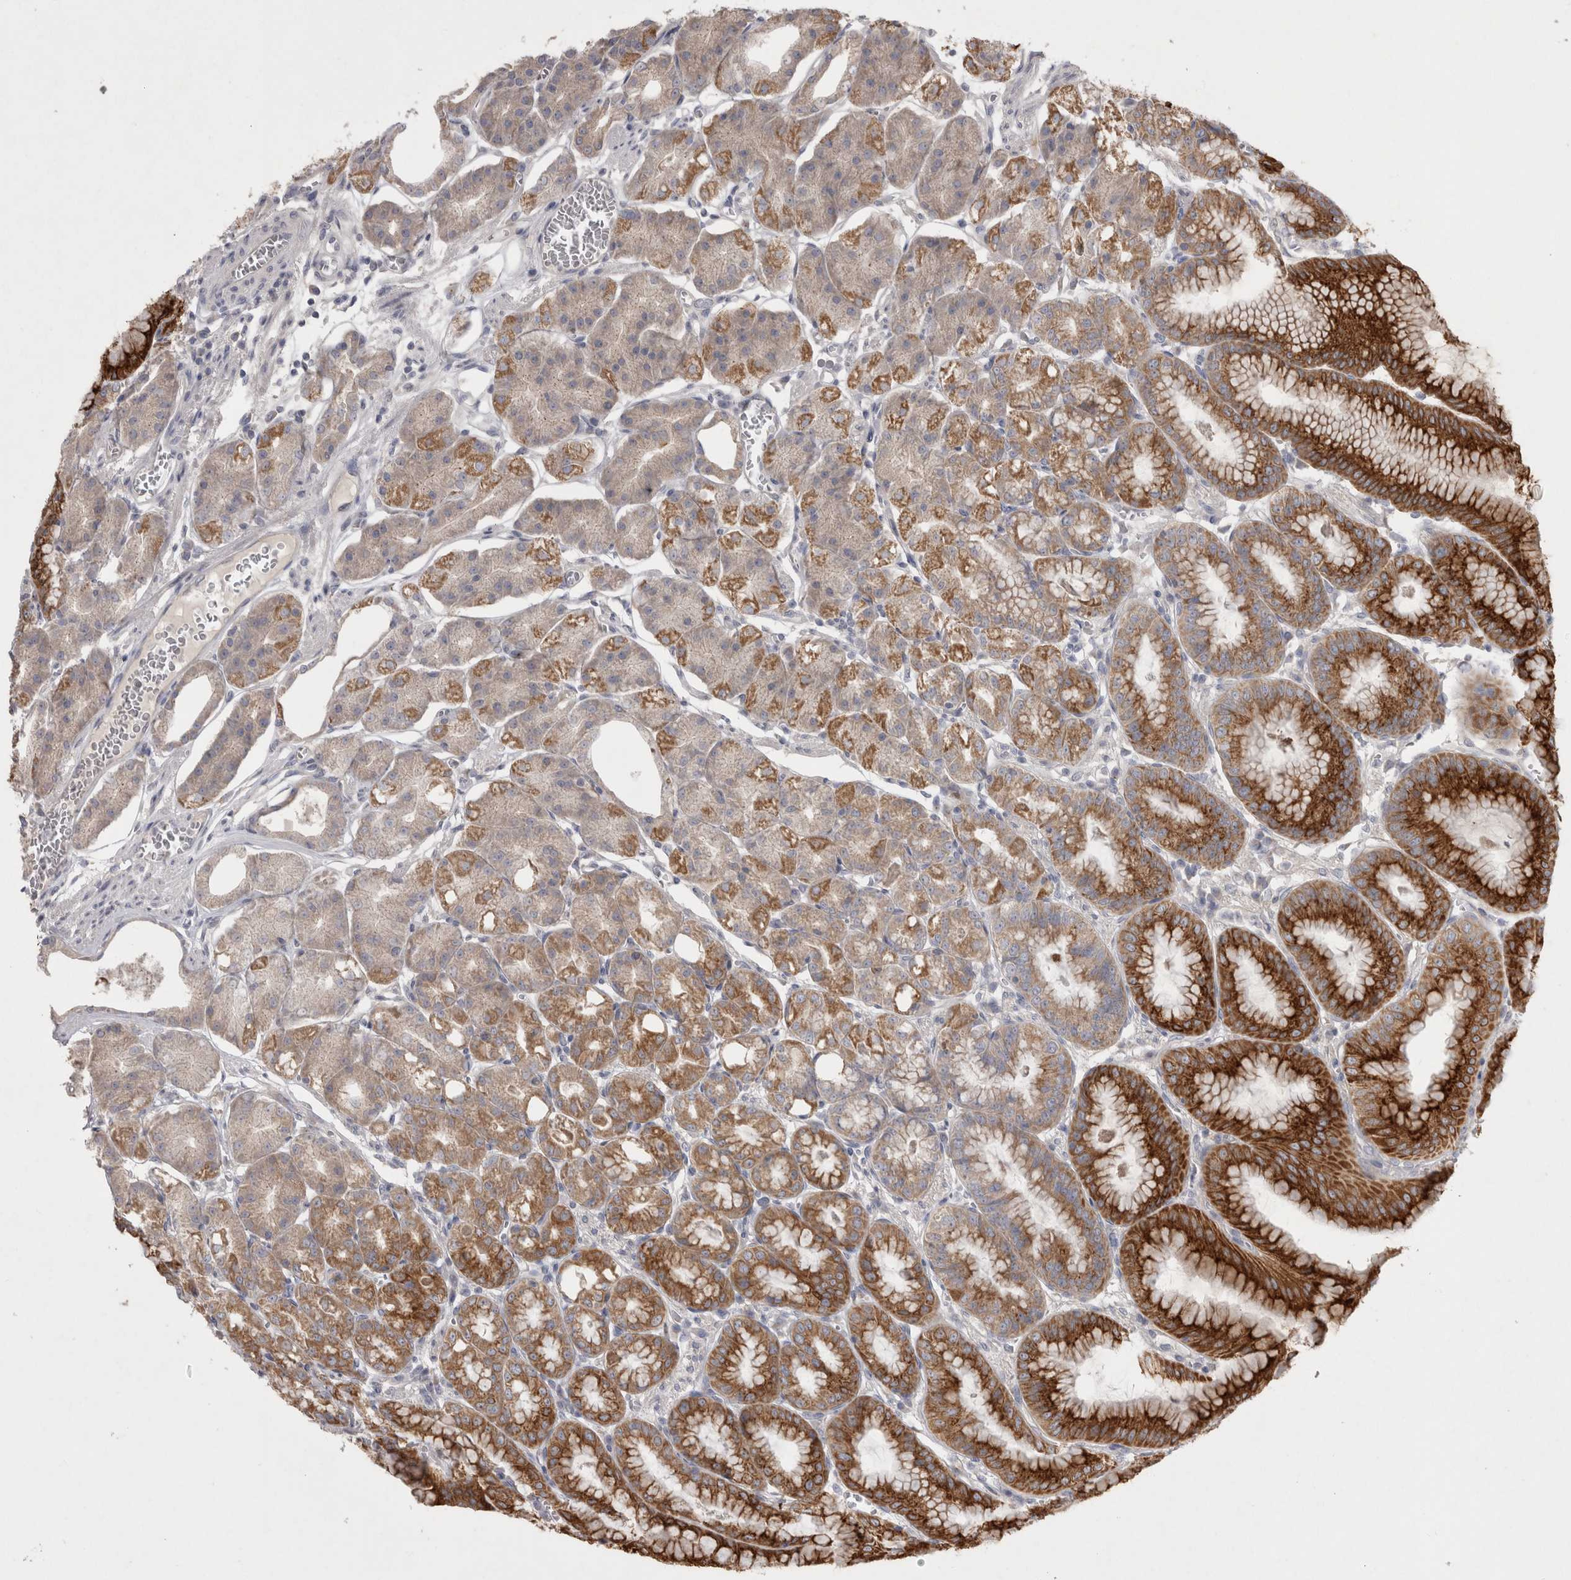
{"staining": {"intensity": "strong", "quantity": ">75%", "location": "cytoplasmic/membranous"}, "tissue": "stomach", "cell_type": "Glandular cells", "image_type": "normal", "snomed": [{"axis": "morphology", "description": "Normal tissue, NOS"}, {"axis": "topography", "description": "Stomach, lower"}], "caption": "Benign stomach was stained to show a protein in brown. There is high levels of strong cytoplasmic/membranous expression in approximately >75% of glandular cells.", "gene": "LRRC40", "patient": {"sex": "male", "age": 71}}